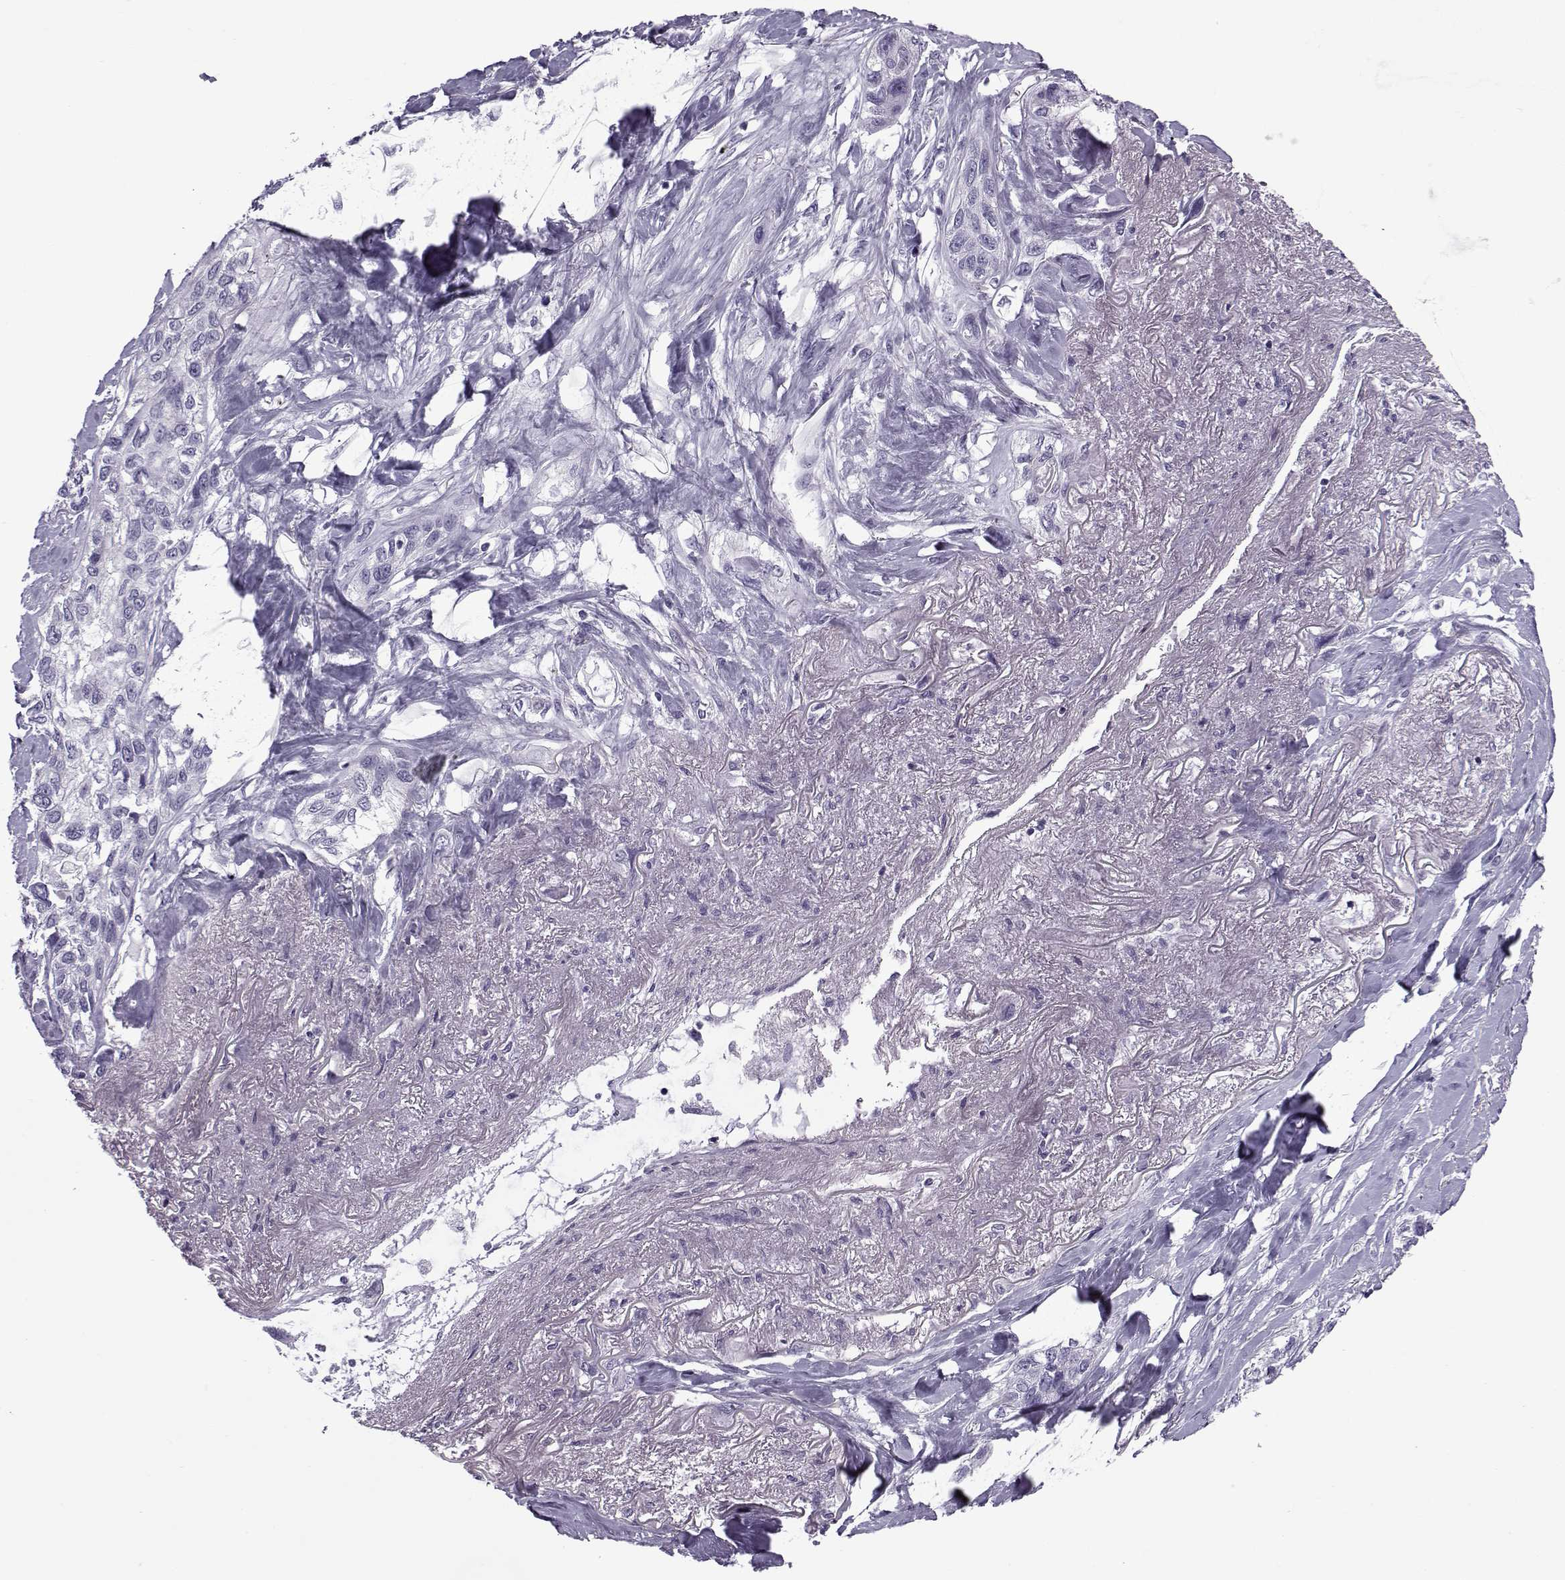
{"staining": {"intensity": "negative", "quantity": "none", "location": "none"}, "tissue": "lung cancer", "cell_type": "Tumor cells", "image_type": "cancer", "snomed": [{"axis": "morphology", "description": "Squamous cell carcinoma, NOS"}, {"axis": "topography", "description": "Lung"}], "caption": "Immunohistochemical staining of human lung cancer reveals no significant staining in tumor cells.", "gene": "OIP5", "patient": {"sex": "female", "age": 70}}